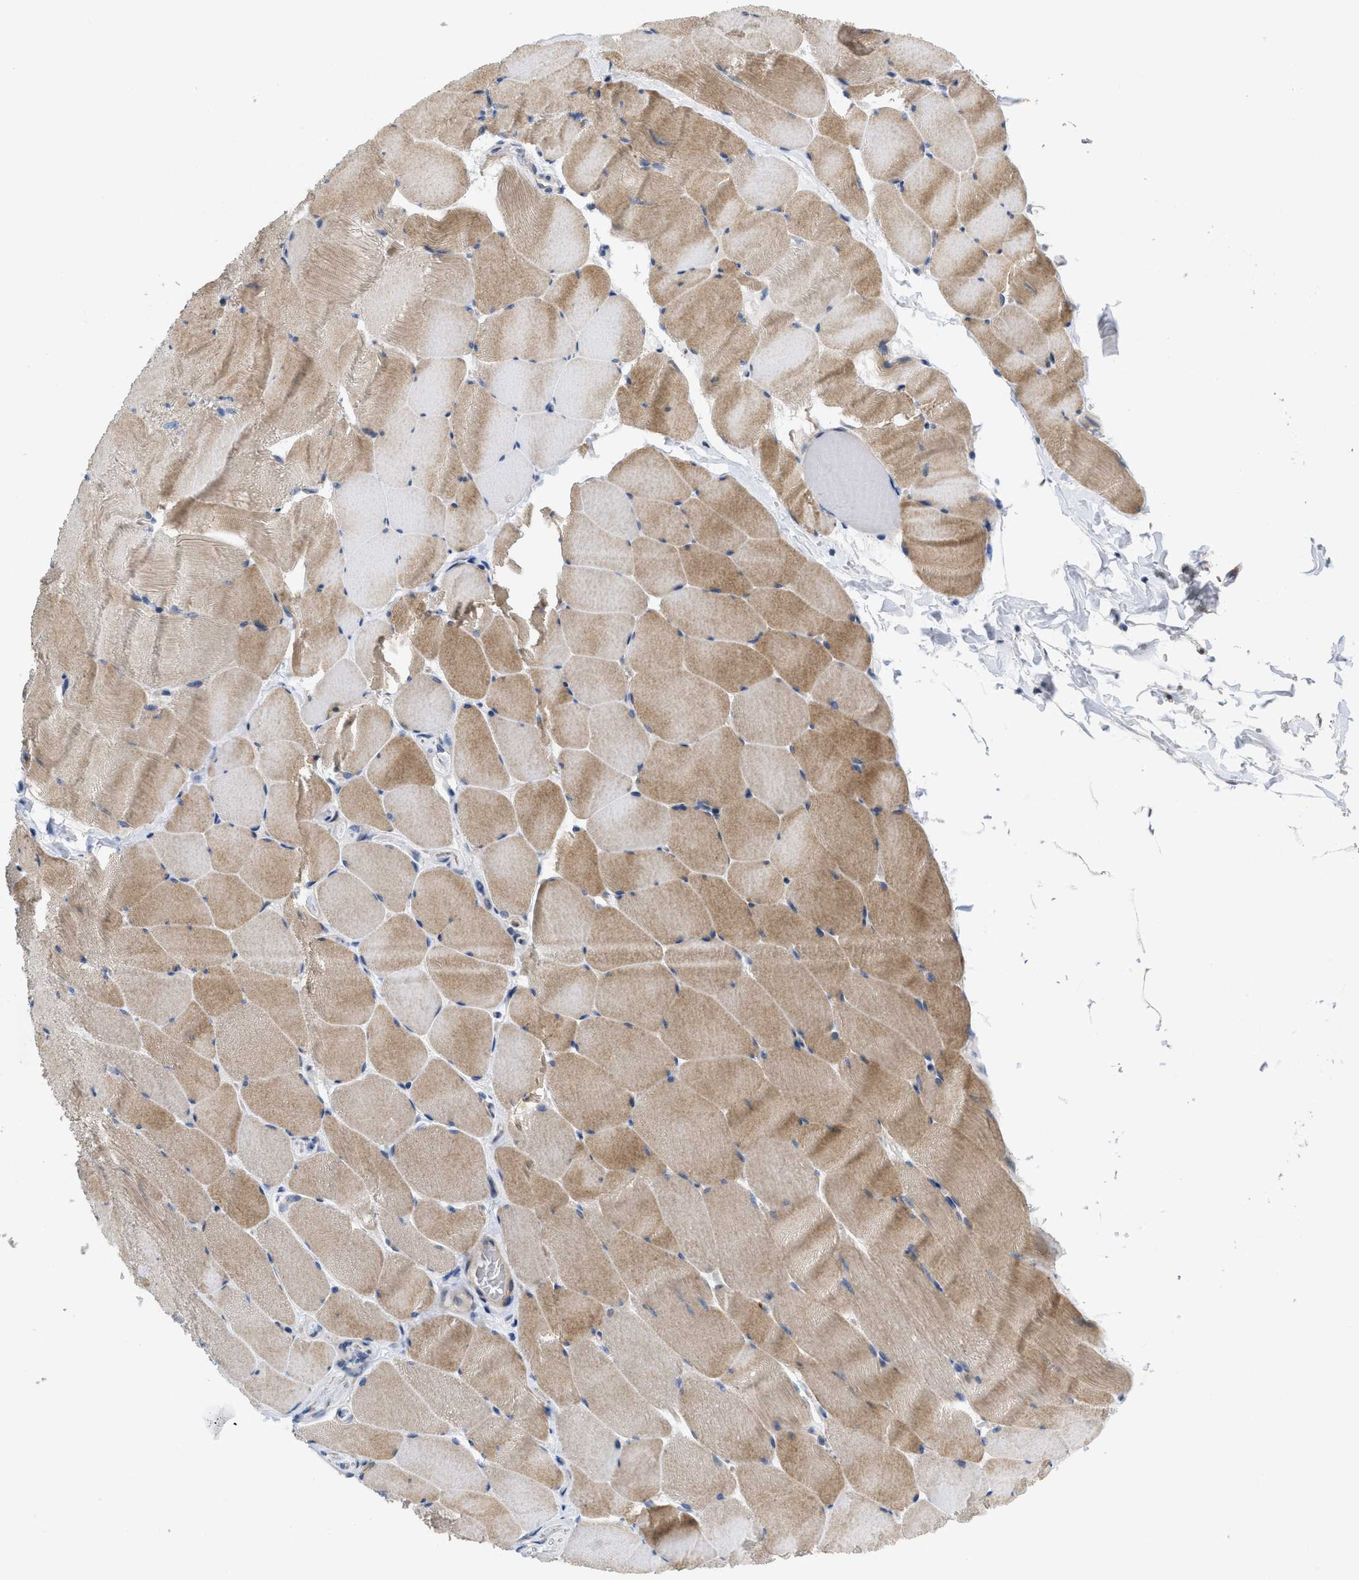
{"staining": {"intensity": "moderate", "quantity": ">75%", "location": "cytoplasmic/membranous"}, "tissue": "skeletal muscle", "cell_type": "Myocytes", "image_type": "normal", "snomed": [{"axis": "morphology", "description": "Normal tissue, NOS"}, {"axis": "topography", "description": "Skeletal muscle"}], "caption": "A brown stain labels moderate cytoplasmic/membranous positivity of a protein in myocytes of normal human skeletal muscle. The staining was performed using DAB to visualize the protein expression in brown, while the nuclei were stained in blue with hematoxylin (Magnification: 20x).", "gene": "CDPF1", "patient": {"sex": "male", "age": 62}}